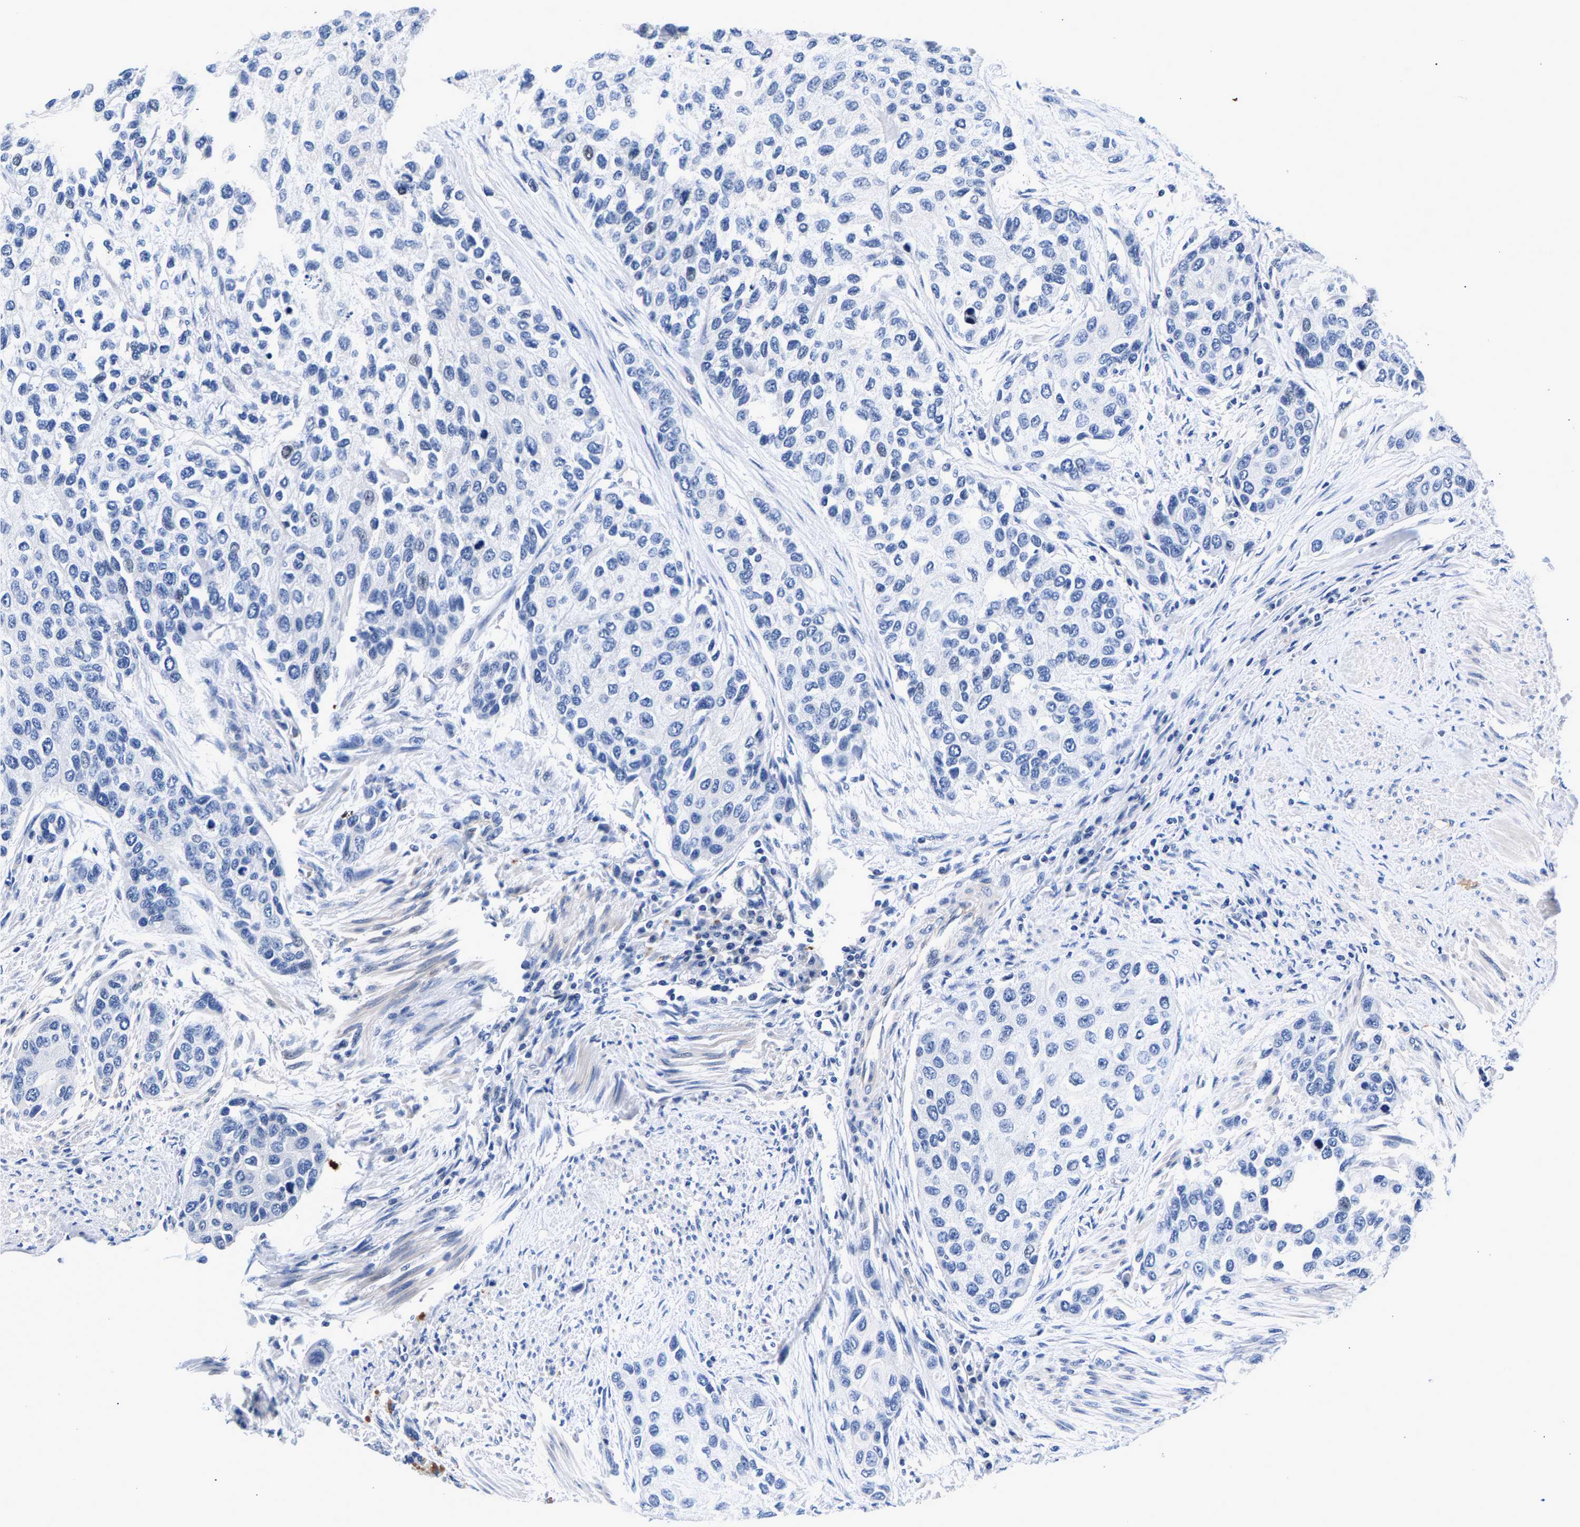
{"staining": {"intensity": "negative", "quantity": "none", "location": "none"}, "tissue": "urothelial cancer", "cell_type": "Tumor cells", "image_type": "cancer", "snomed": [{"axis": "morphology", "description": "Urothelial carcinoma, High grade"}, {"axis": "topography", "description": "Urinary bladder"}], "caption": "Immunohistochemistry (IHC) image of neoplastic tissue: human urothelial carcinoma (high-grade) stained with DAB displays no significant protein staining in tumor cells.", "gene": "P2RY4", "patient": {"sex": "female", "age": 56}}